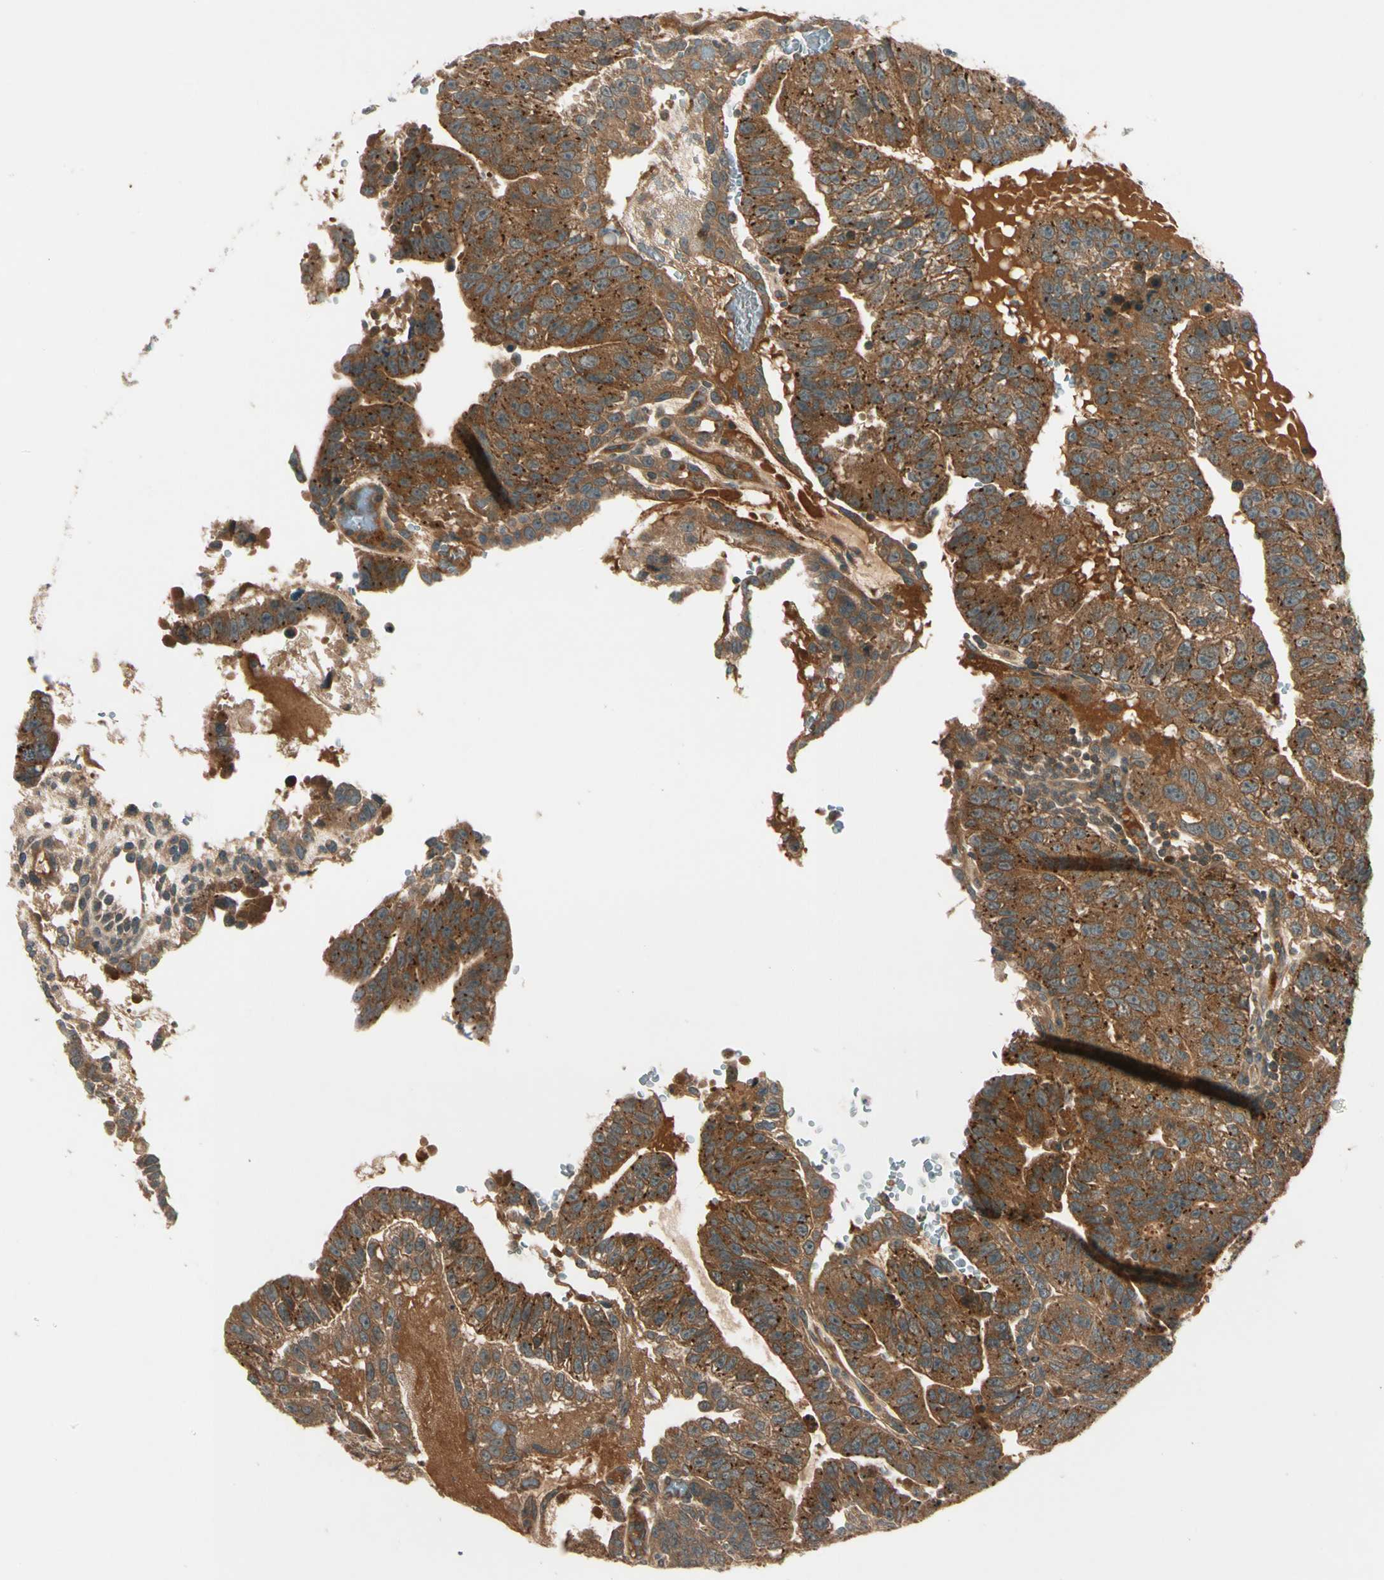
{"staining": {"intensity": "strong", "quantity": ">75%", "location": "cytoplasmic/membranous"}, "tissue": "testis cancer", "cell_type": "Tumor cells", "image_type": "cancer", "snomed": [{"axis": "morphology", "description": "Seminoma, NOS"}, {"axis": "morphology", "description": "Carcinoma, Embryonal, NOS"}, {"axis": "topography", "description": "Testis"}], "caption": "This is an image of immunohistochemistry staining of embryonal carcinoma (testis), which shows strong staining in the cytoplasmic/membranous of tumor cells.", "gene": "ACVR1C", "patient": {"sex": "male", "age": 52}}